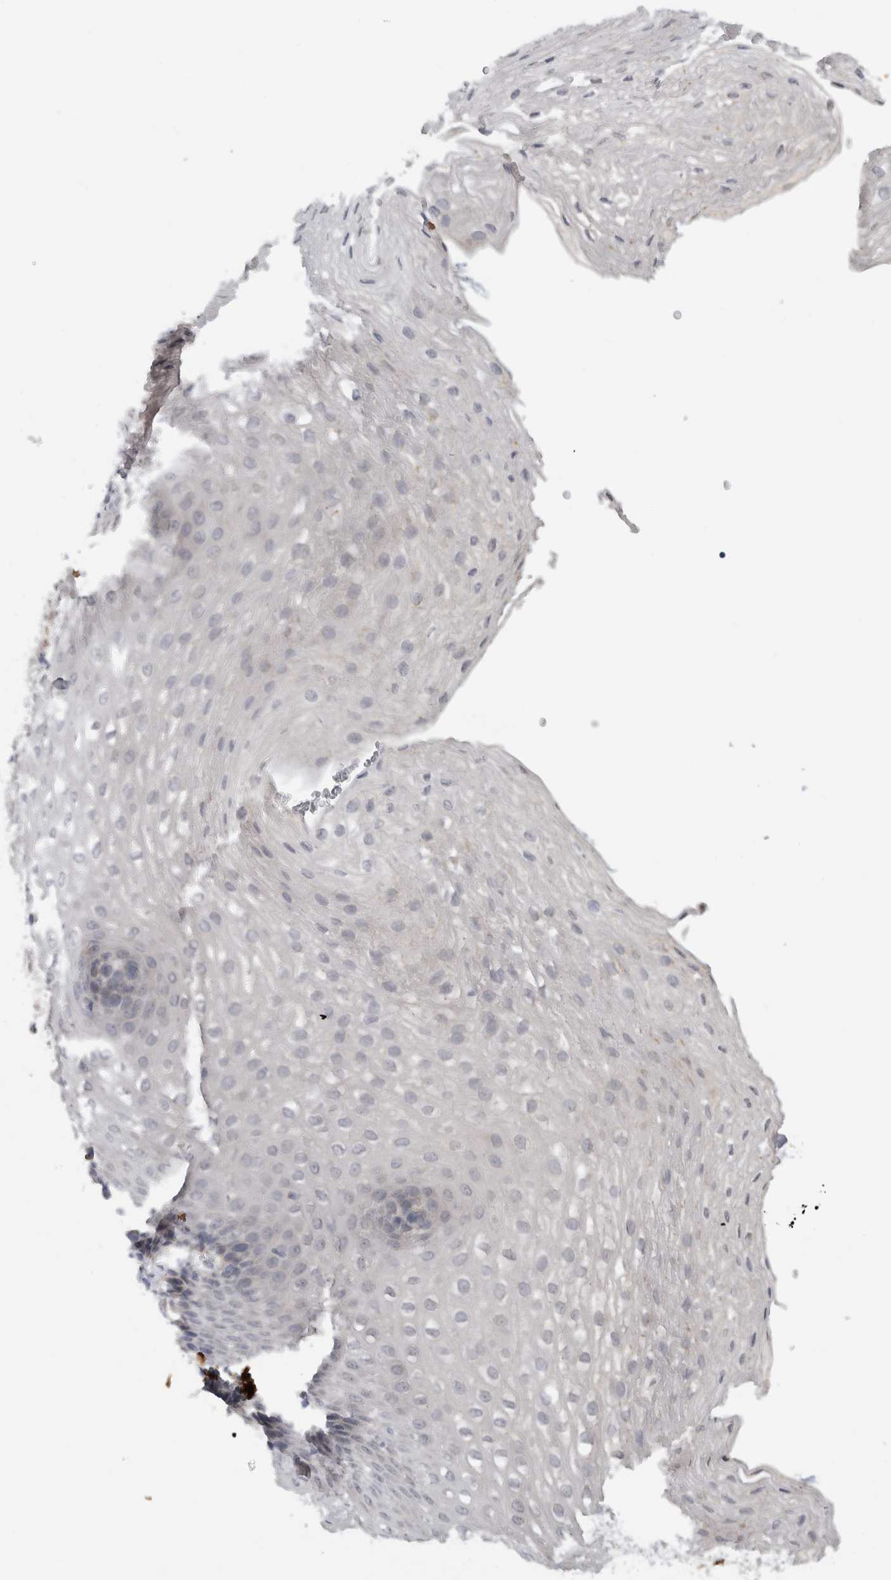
{"staining": {"intensity": "negative", "quantity": "none", "location": "none"}, "tissue": "esophagus", "cell_type": "Squamous epithelial cells", "image_type": "normal", "snomed": [{"axis": "morphology", "description": "Normal tissue, NOS"}, {"axis": "topography", "description": "Esophagus"}], "caption": "A photomicrograph of human esophagus is negative for staining in squamous epithelial cells.", "gene": "MGAT1", "patient": {"sex": "female", "age": 66}}